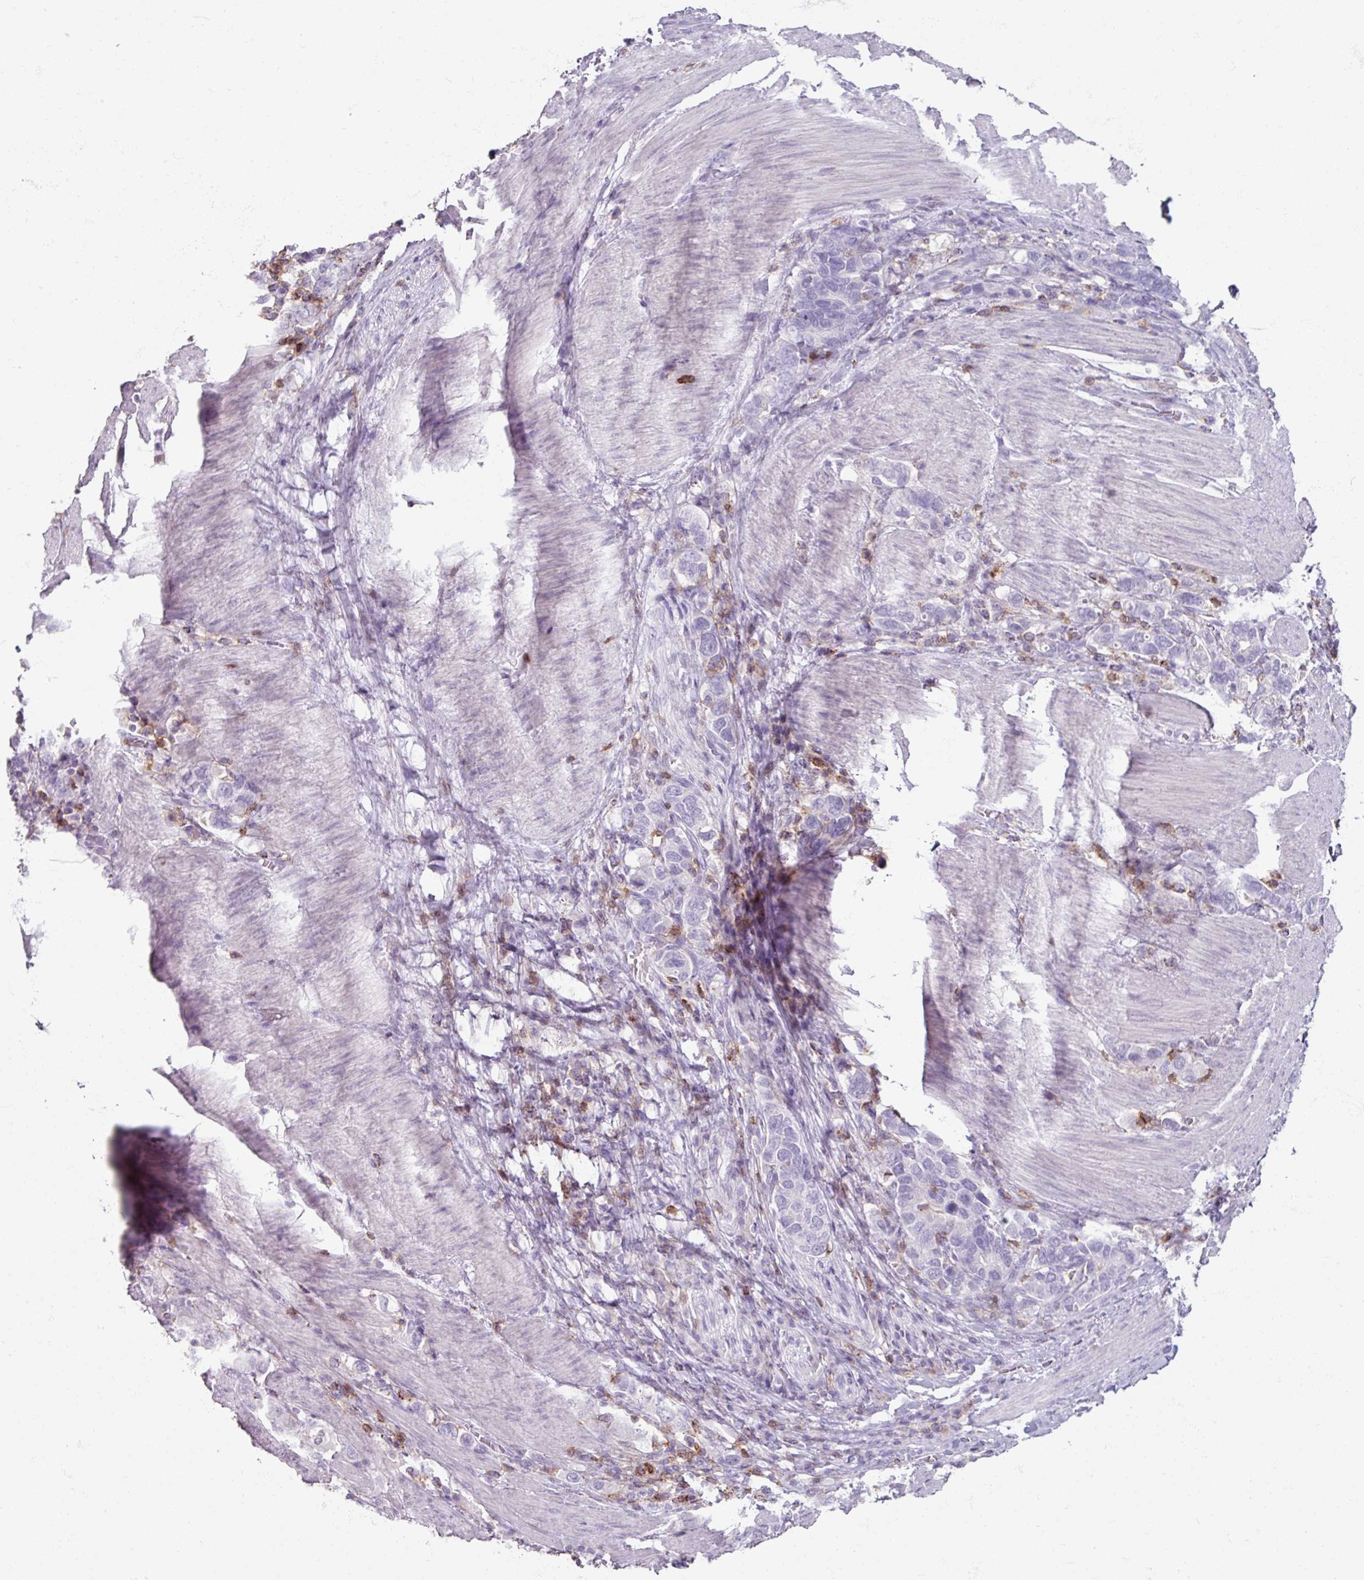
{"staining": {"intensity": "negative", "quantity": "none", "location": "none"}, "tissue": "stomach cancer", "cell_type": "Tumor cells", "image_type": "cancer", "snomed": [{"axis": "morphology", "description": "Adenocarcinoma, NOS"}, {"axis": "topography", "description": "Stomach, upper"}, {"axis": "topography", "description": "Stomach"}], "caption": "Immunohistochemistry (IHC) histopathology image of neoplastic tissue: human adenocarcinoma (stomach) stained with DAB (3,3'-diaminobenzidine) displays no significant protein staining in tumor cells. The staining is performed using DAB brown chromogen with nuclei counter-stained in using hematoxylin.", "gene": "PTPRC", "patient": {"sex": "male", "age": 62}}